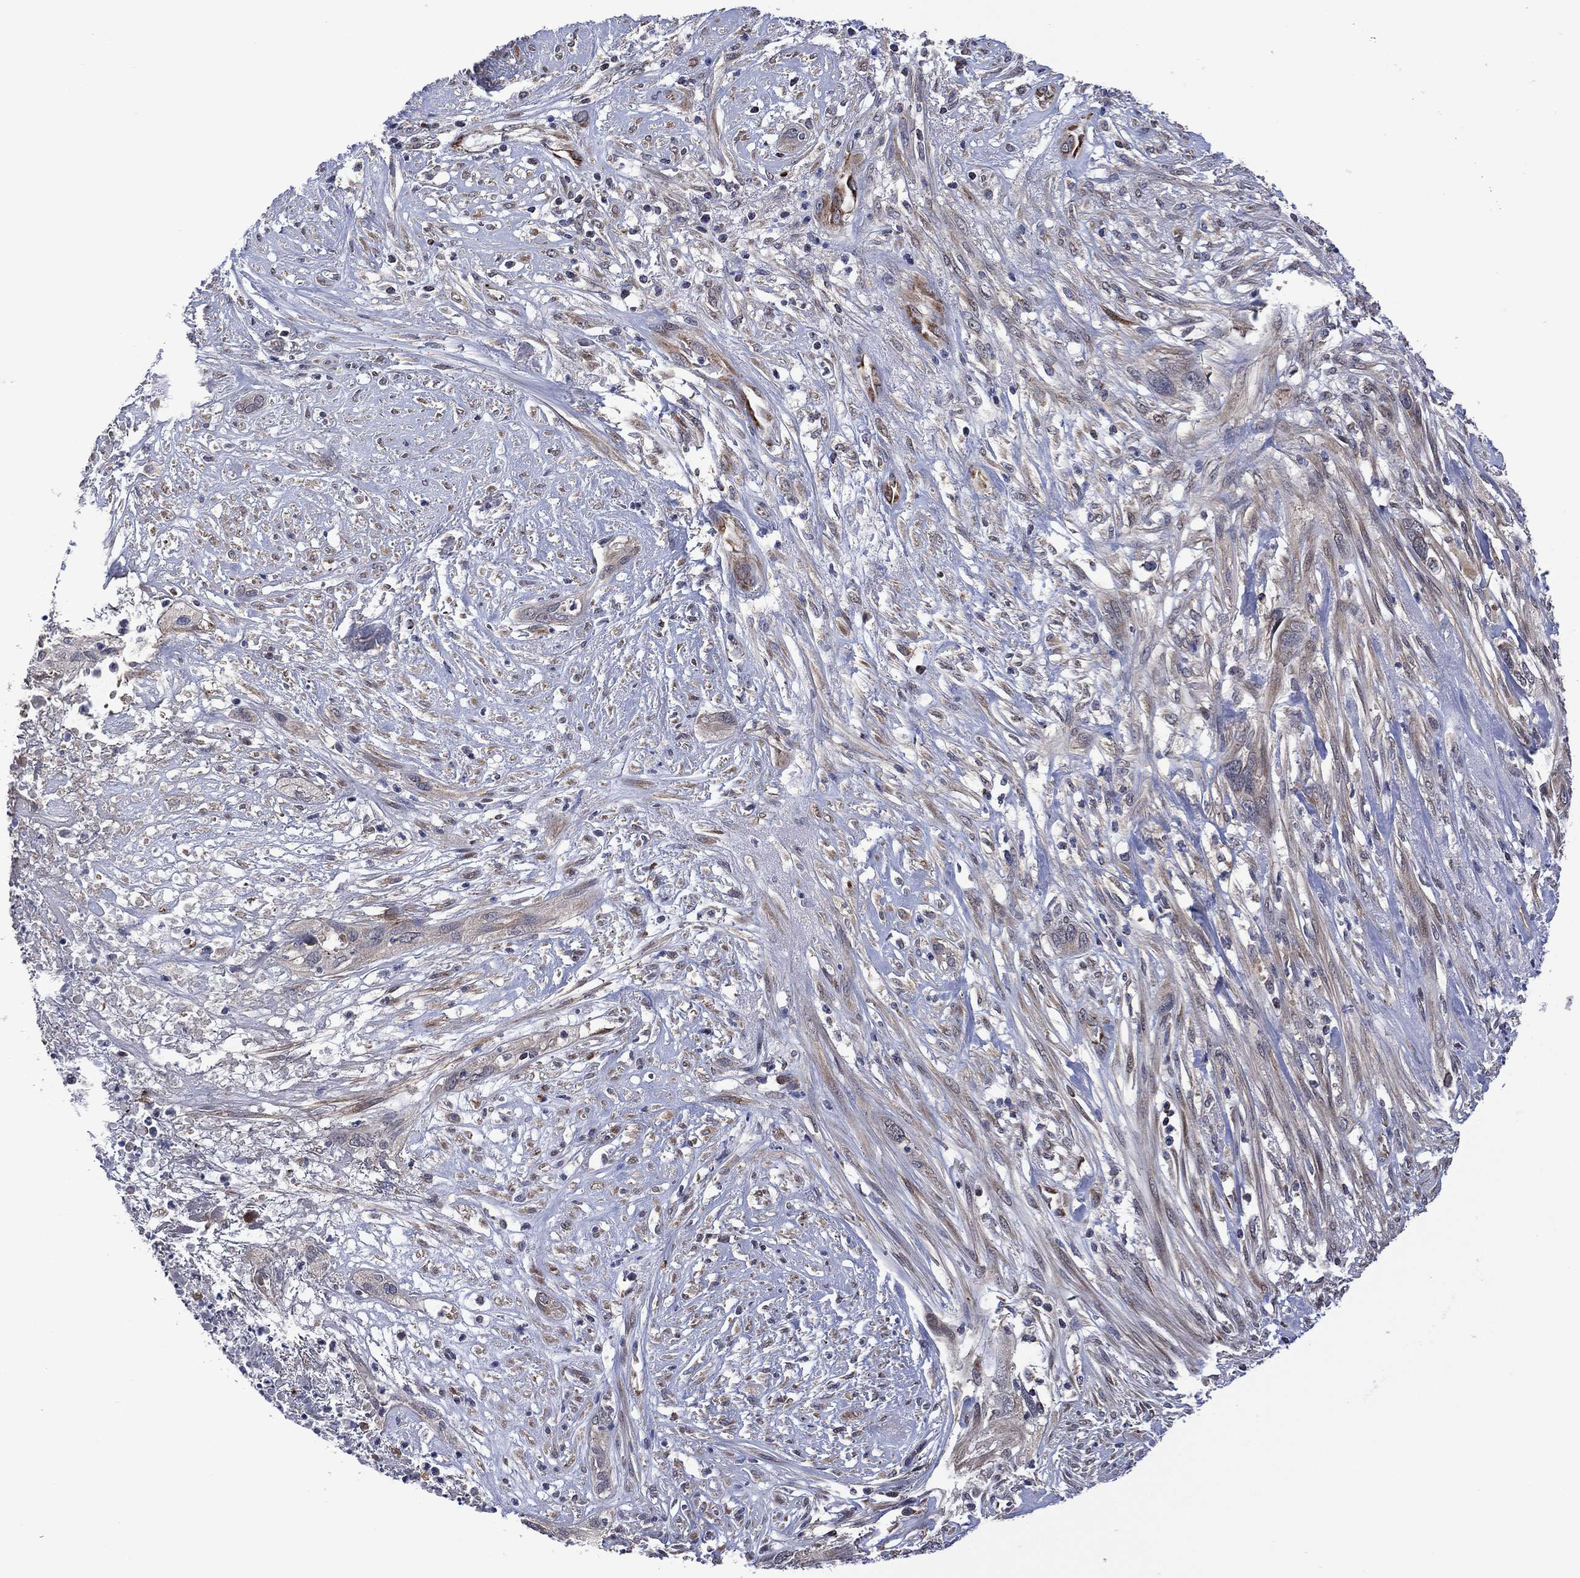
{"staining": {"intensity": "weak", "quantity": "25%-75%", "location": "cytoplasmic/membranous"}, "tissue": "cervical cancer", "cell_type": "Tumor cells", "image_type": "cancer", "snomed": [{"axis": "morphology", "description": "Squamous cell carcinoma, NOS"}, {"axis": "topography", "description": "Cervix"}], "caption": "This micrograph displays cervical cancer (squamous cell carcinoma) stained with IHC to label a protein in brown. The cytoplasmic/membranous of tumor cells show weak positivity for the protein. Nuclei are counter-stained blue.", "gene": "HTD2", "patient": {"sex": "female", "age": 57}}